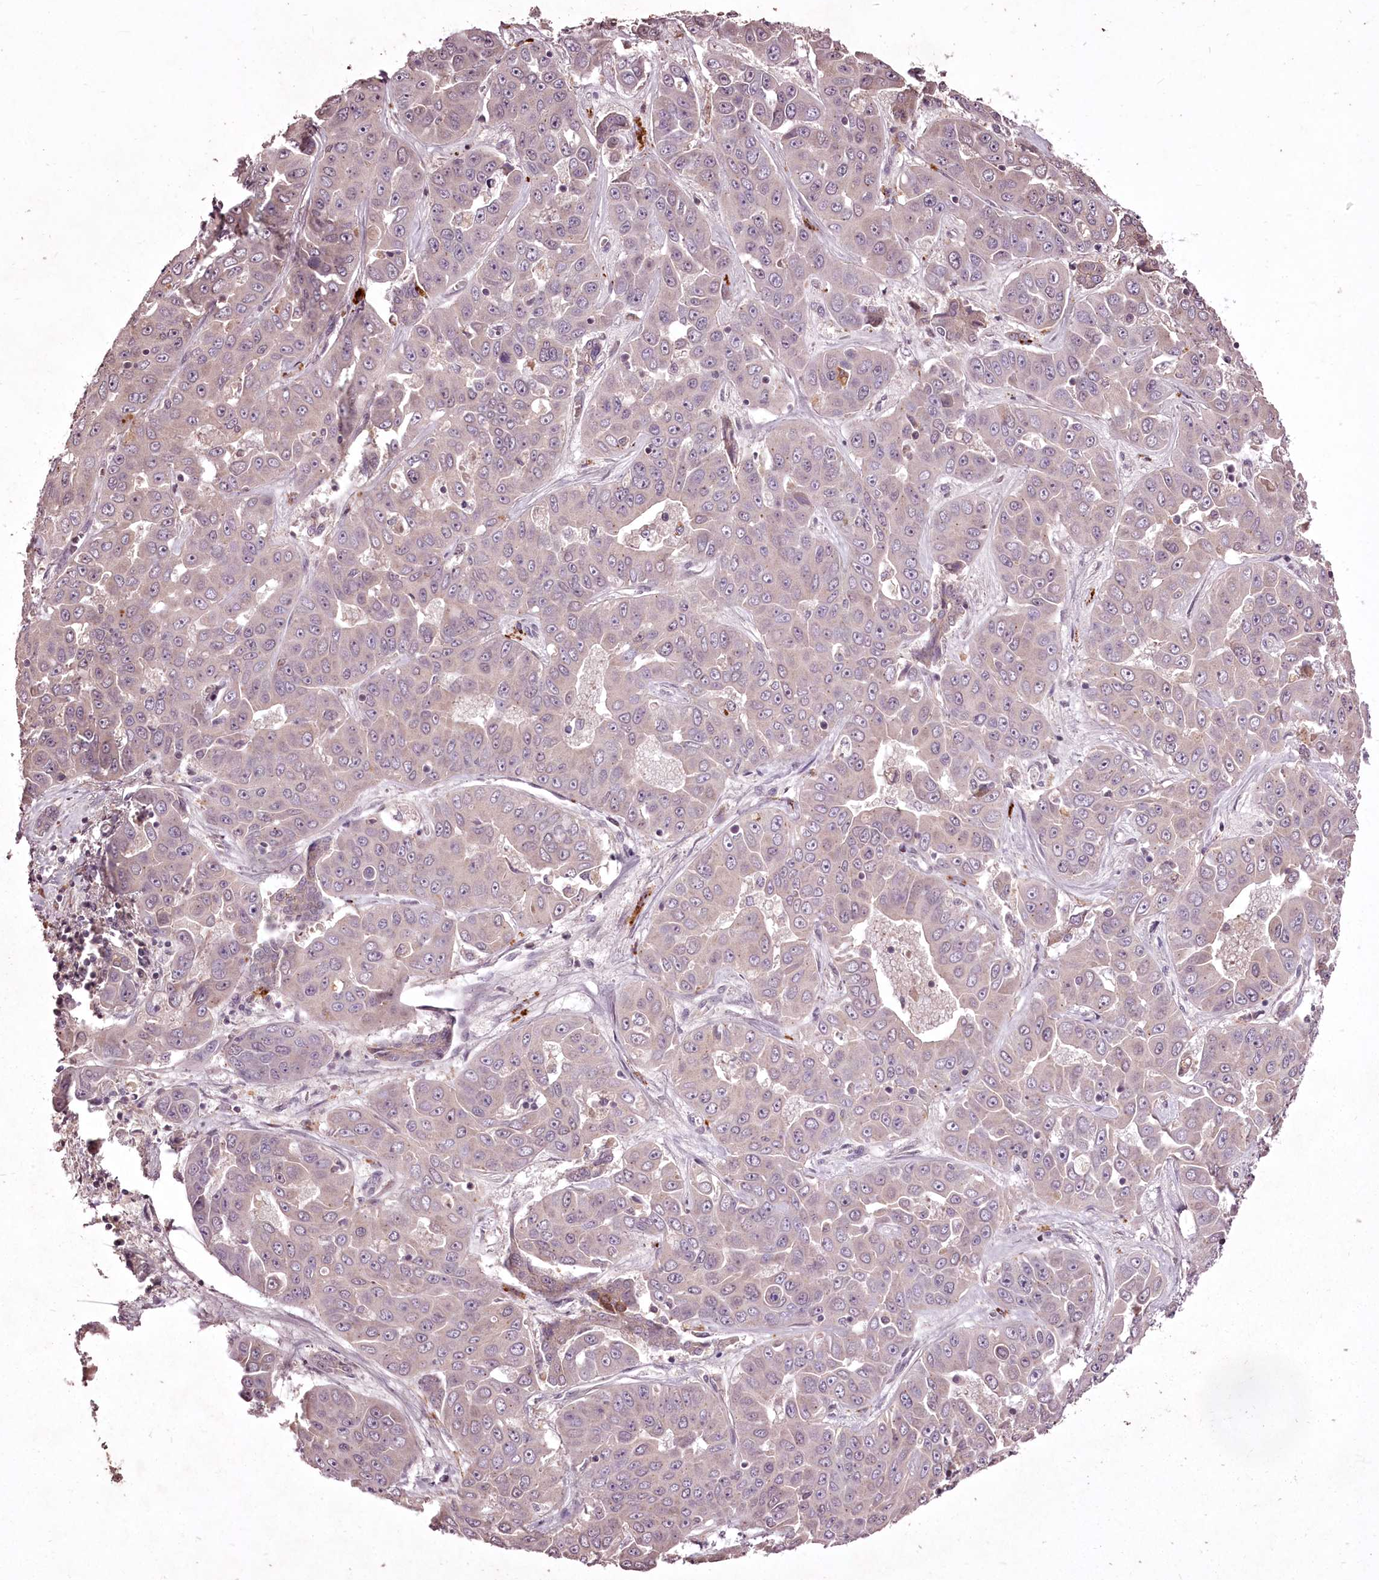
{"staining": {"intensity": "negative", "quantity": "none", "location": "none"}, "tissue": "liver cancer", "cell_type": "Tumor cells", "image_type": "cancer", "snomed": [{"axis": "morphology", "description": "Cholangiocarcinoma"}, {"axis": "topography", "description": "Liver"}], "caption": "Tumor cells are negative for protein expression in human liver cholangiocarcinoma.", "gene": "ADRA1D", "patient": {"sex": "female", "age": 52}}